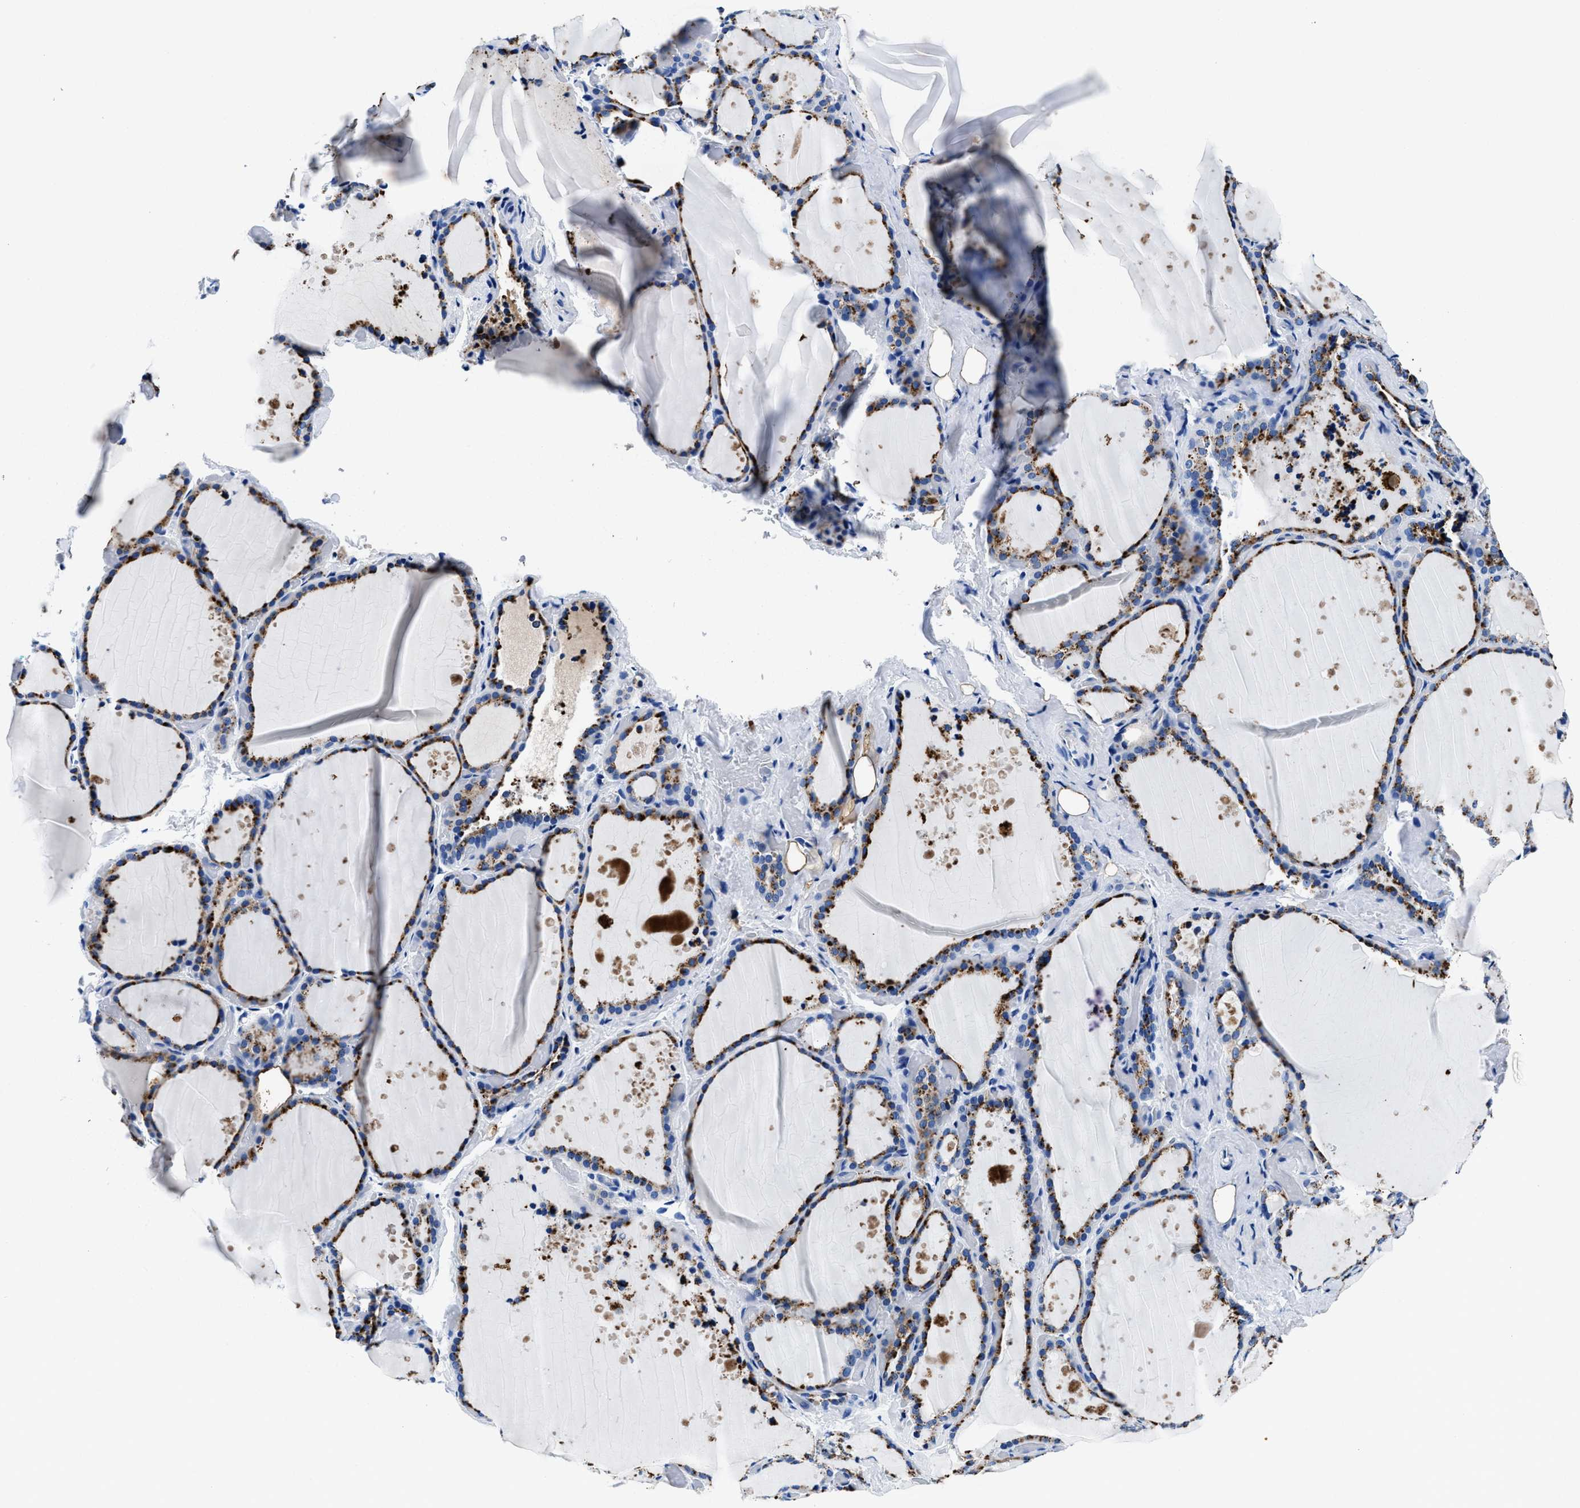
{"staining": {"intensity": "strong", "quantity": "25%-75%", "location": "cytoplasmic/membranous"}, "tissue": "thyroid gland", "cell_type": "Glandular cells", "image_type": "normal", "snomed": [{"axis": "morphology", "description": "Normal tissue, NOS"}, {"axis": "topography", "description": "Thyroid gland"}], "caption": "Glandular cells display high levels of strong cytoplasmic/membranous expression in about 25%-75% of cells in normal thyroid gland. The staining was performed using DAB (3,3'-diaminobenzidine) to visualize the protein expression in brown, while the nuclei were stained in blue with hematoxylin (Magnification: 20x).", "gene": "OR14K1", "patient": {"sex": "female", "age": 44}}